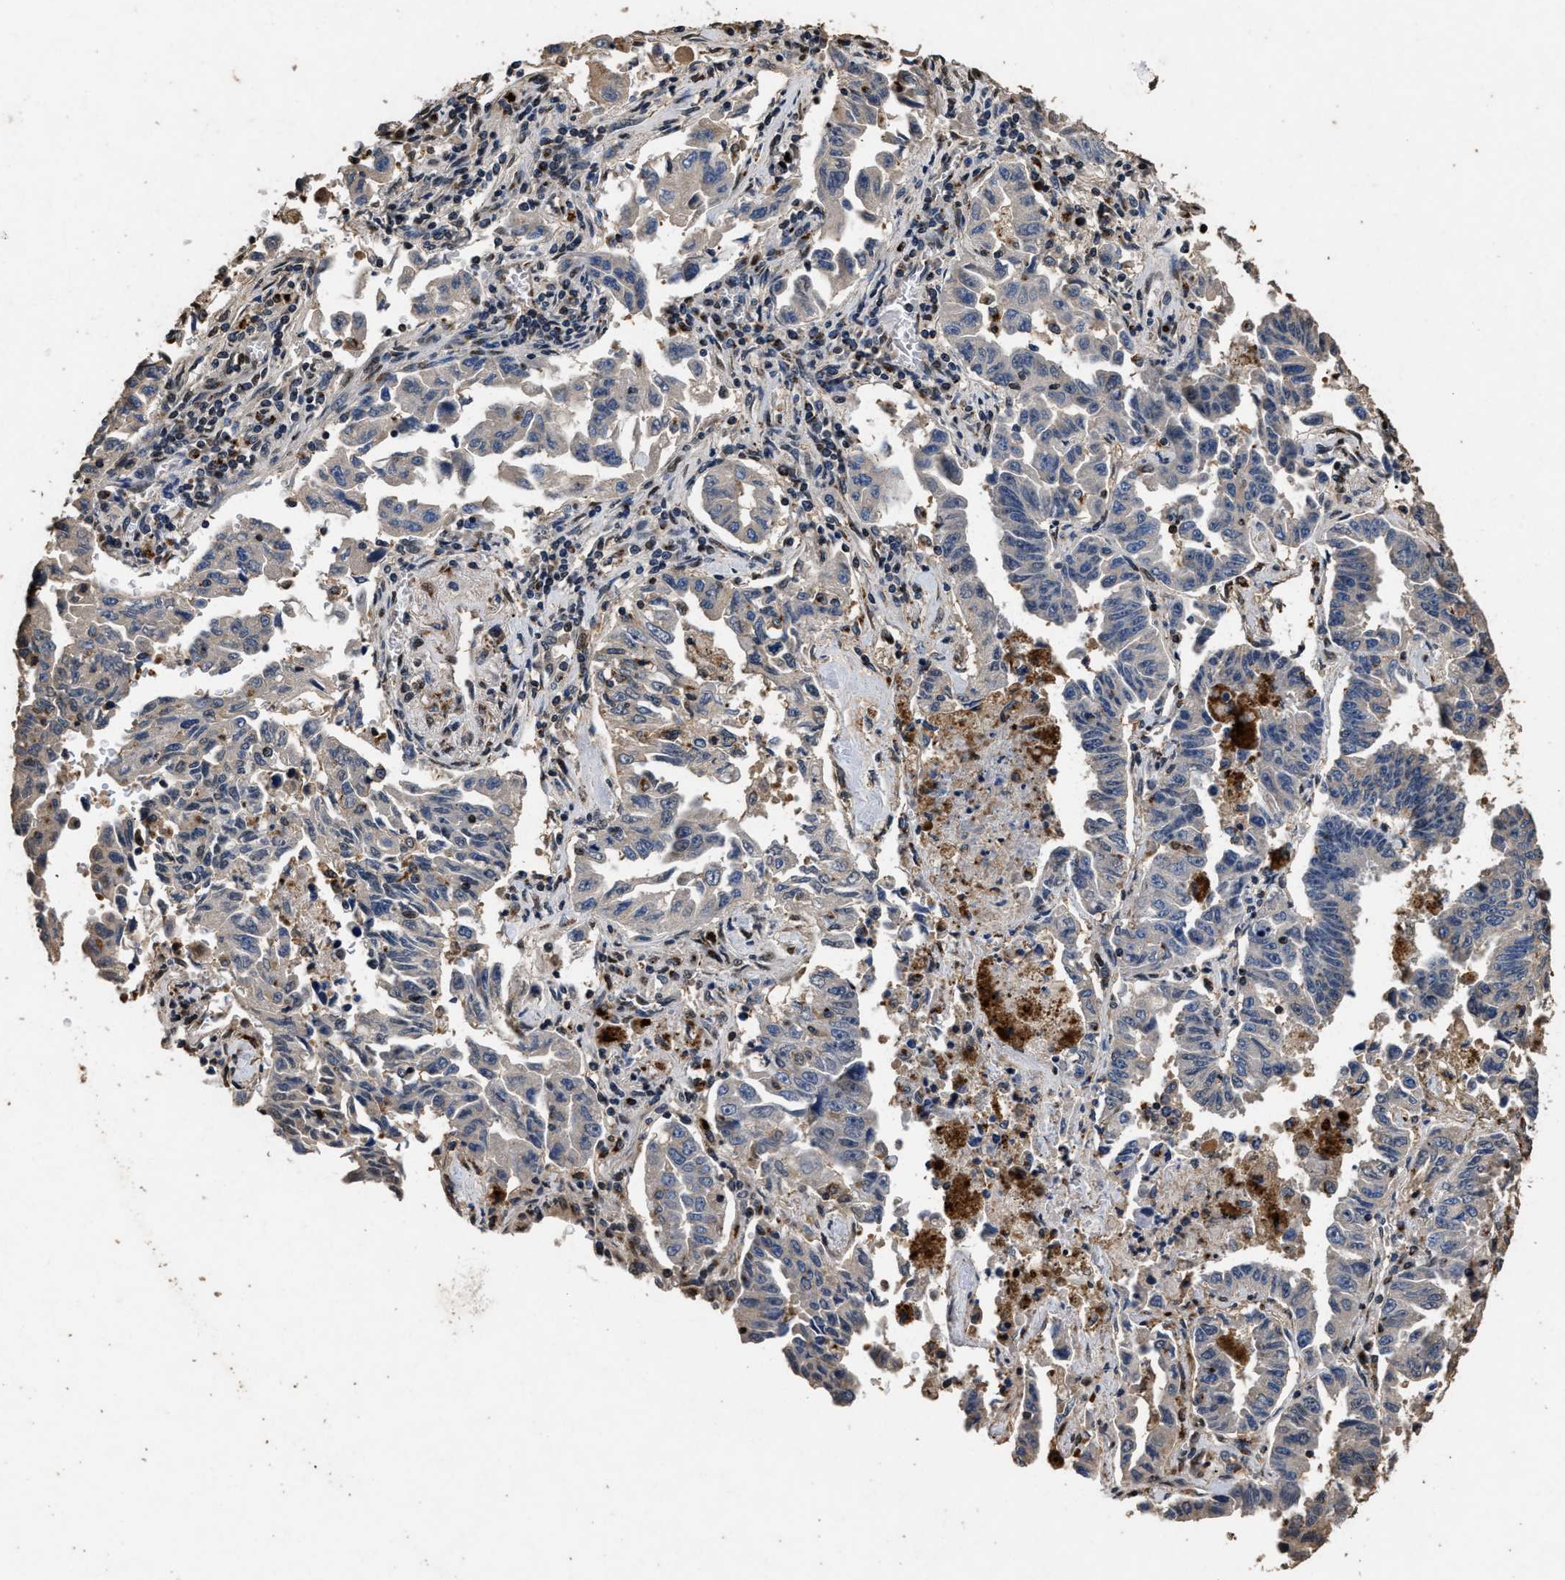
{"staining": {"intensity": "negative", "quantity": "none", "location": "none"}, "tissue": "lung cancer", "cell_type": "Tumor cells", "image_type": "cancer", "snomed": [{"axis": "morphology", "description": "Adenocarcinoma, NOS"}, {"axis": "topography", "description": "Lung"}], "caption": "Immunohistochemistry of lung adenocarcinoma shows no positivity in tumor cells.", "gene": "TPST2", "patient": {"sex": "female", "age": 51}}